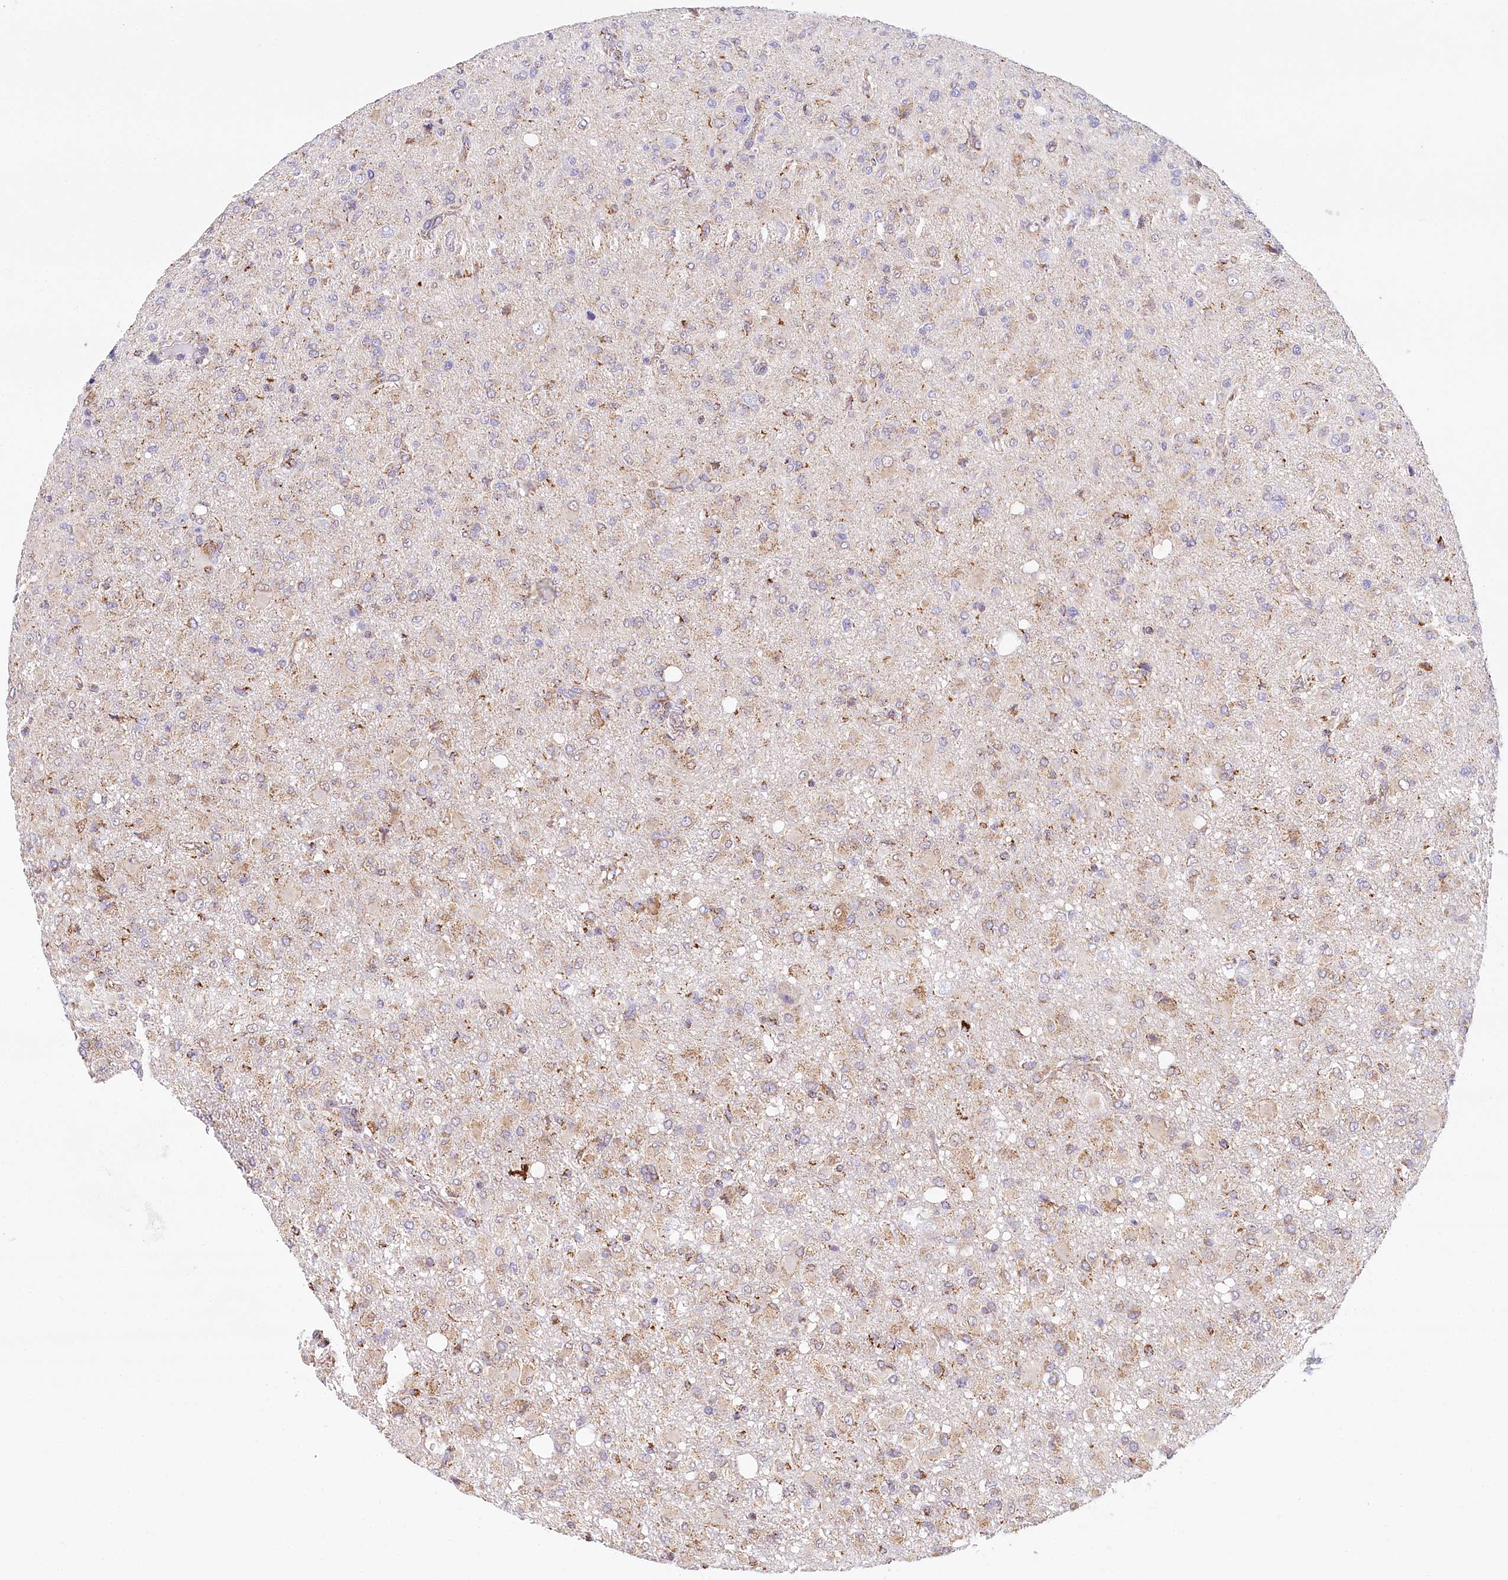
{"staining": {"intensity": "moderate", "quantity": "25%-75%", "location": "cytoplasmic/membranous"}, "tissue": "glioma", "cell_type": "Tumor cells", "image_type": "cancer", "snomed": [{"axis": "morphology", "description": "Glioma, malignant, High grade"}, {"axis": "topography", "description": "Brain"}], "caption": "Immunohistochemical staining of human glioma shows medium levels of moderate cytoplasmic/membranous expression in approximately 25%-75% of tumor cells. The staining was performed using DAB (3,3'-diaminobenzidine), with brown indicating positive protein expression. Nuclei are stained blue with hematoxylin.", "gene": "LSS", "patient": {"sex": "female", "age": 57}}